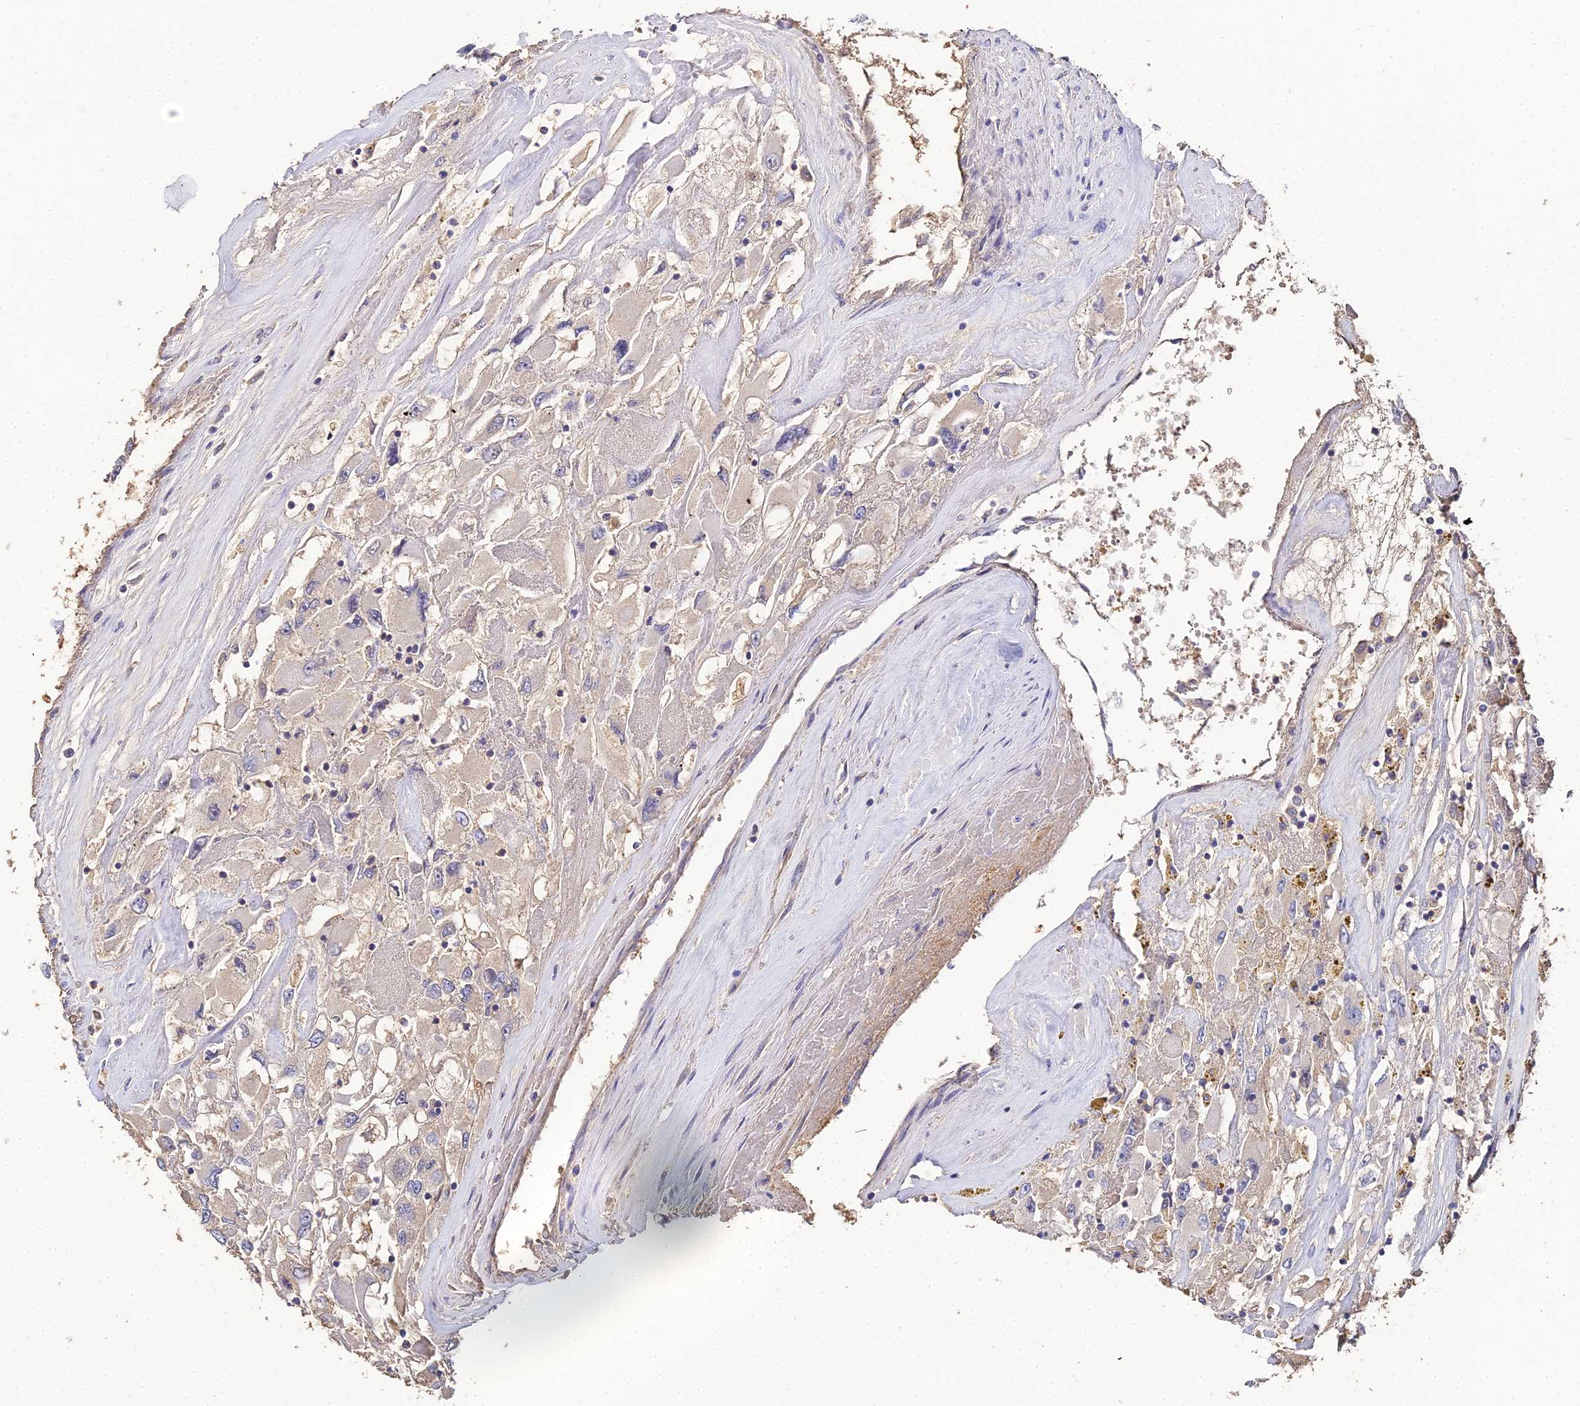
{"staining": {"intensity": "negative", "quantity": "none", "location": "none"}, "tissue": "renal cancer", "cell_type": "Tumor cells", "image_type": "cancer", "snomed": [{"axis": "morphology", "description": "Adenocarcinoma, NOS"}, {"axis": "topography", "description": "Kidney"}], "caption": "The photomicrograph demonstrates no staining of tumor cells in renal adenocarcinoma.", "gene": "LSM5", "patient": {"sex": "female", "age": 52}}